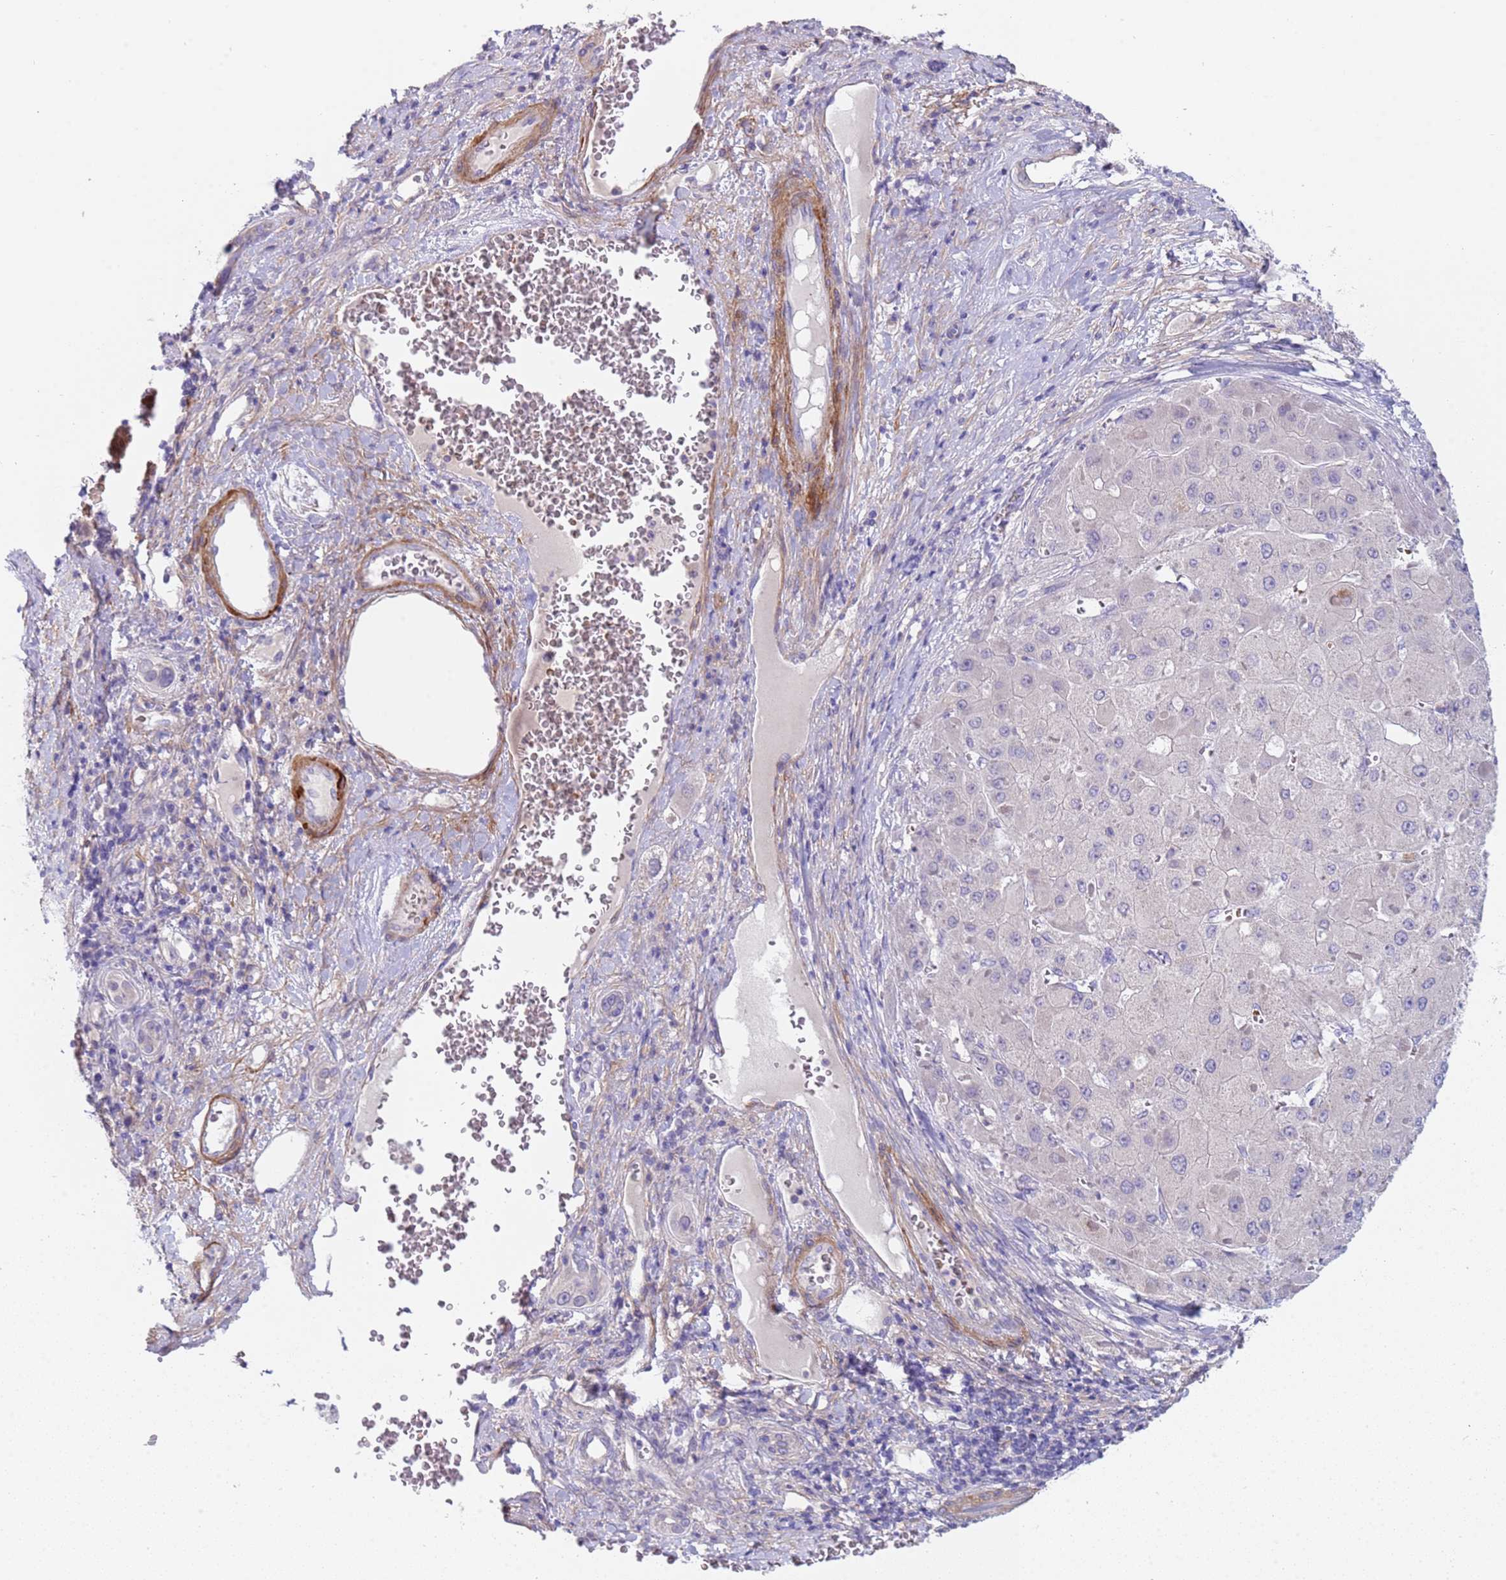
{"staining": {"intensity": "negative", "quantity": "none", "location": "none"}, "tissue": "liver cancer", "cell_type": "Tumor cells", "image_type": "cancer", "snomed": [{"axis": "morphology", "description": "Carcinoma, Hepatocellular, NOS"}, {"axis": "topography", "description": "Liver"}], "caption": "Immunohistochemistry (IHC) photomicrograph of liver hepatocellular carcinoma stained for a protein (brown), which exhibits no positivity in tumor cells. The staining was performed using DAB to visualize the protein expression in brown, while the nuclei were stained in blue with hematoxylin (Magnification: 20x).", "gene": "KBTBD3", "patient": {"sex": "female", "age": 73}}